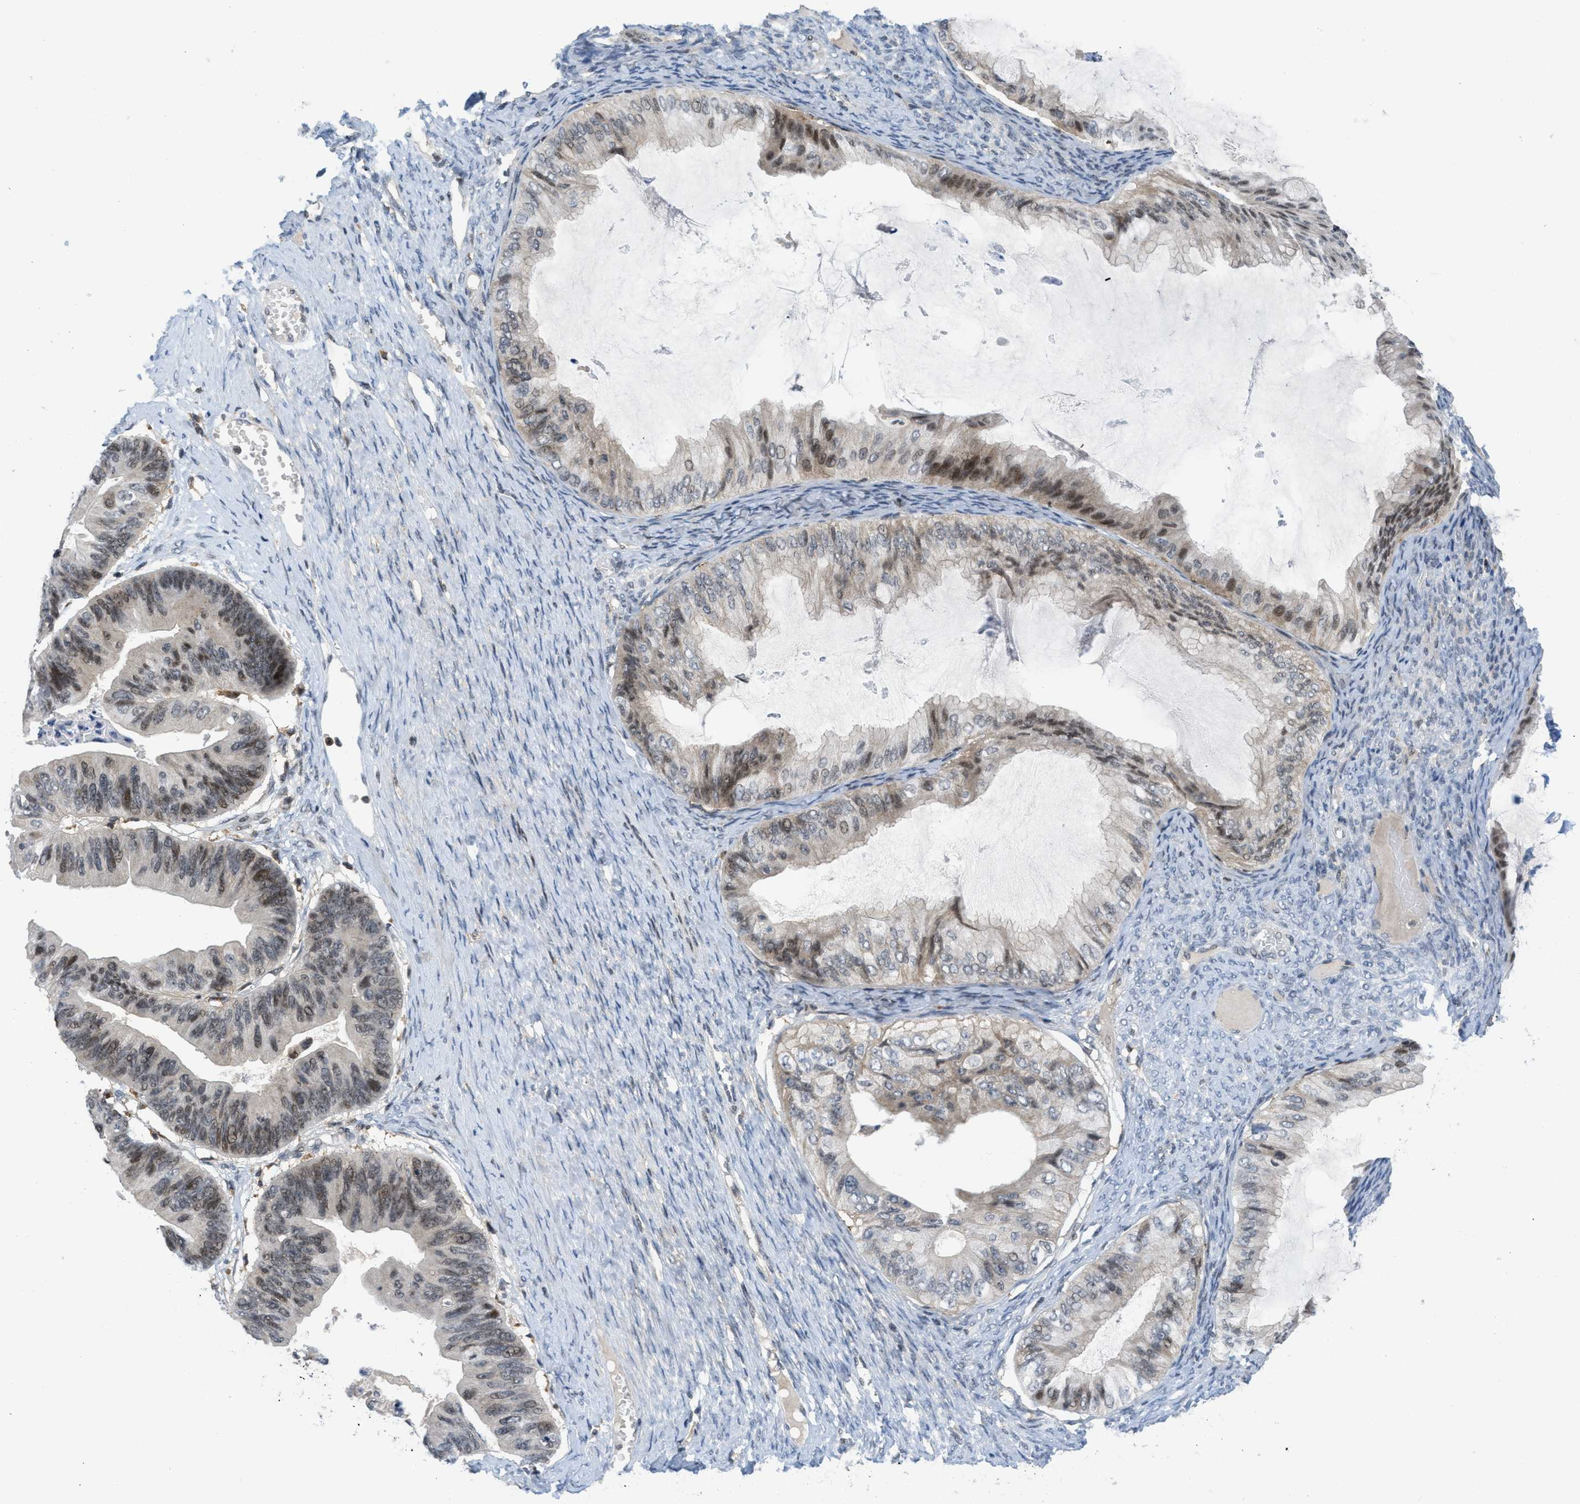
{"staining": {"intensity": "moderate", "quantity": "25%-75%", "location": "nuclear"}, "tissue": "ovarian cancer", "cell_type": "Tumor cells", "image_type": "cancer", "snomed": [{"axis": "morphology", "description": "Cystadenocarcinoma, mucinous, NOS"}, {"axis": "topography", "description": "Ovary"}], "caption": "A histopathology image of human ovarian cancer (mucinous cystadenocarcinoma) stained for a protein shows moderate nuclear brown staining in tumor cells.", "gene": "ING1", "patient": {"sex": "female", "age": 61}}